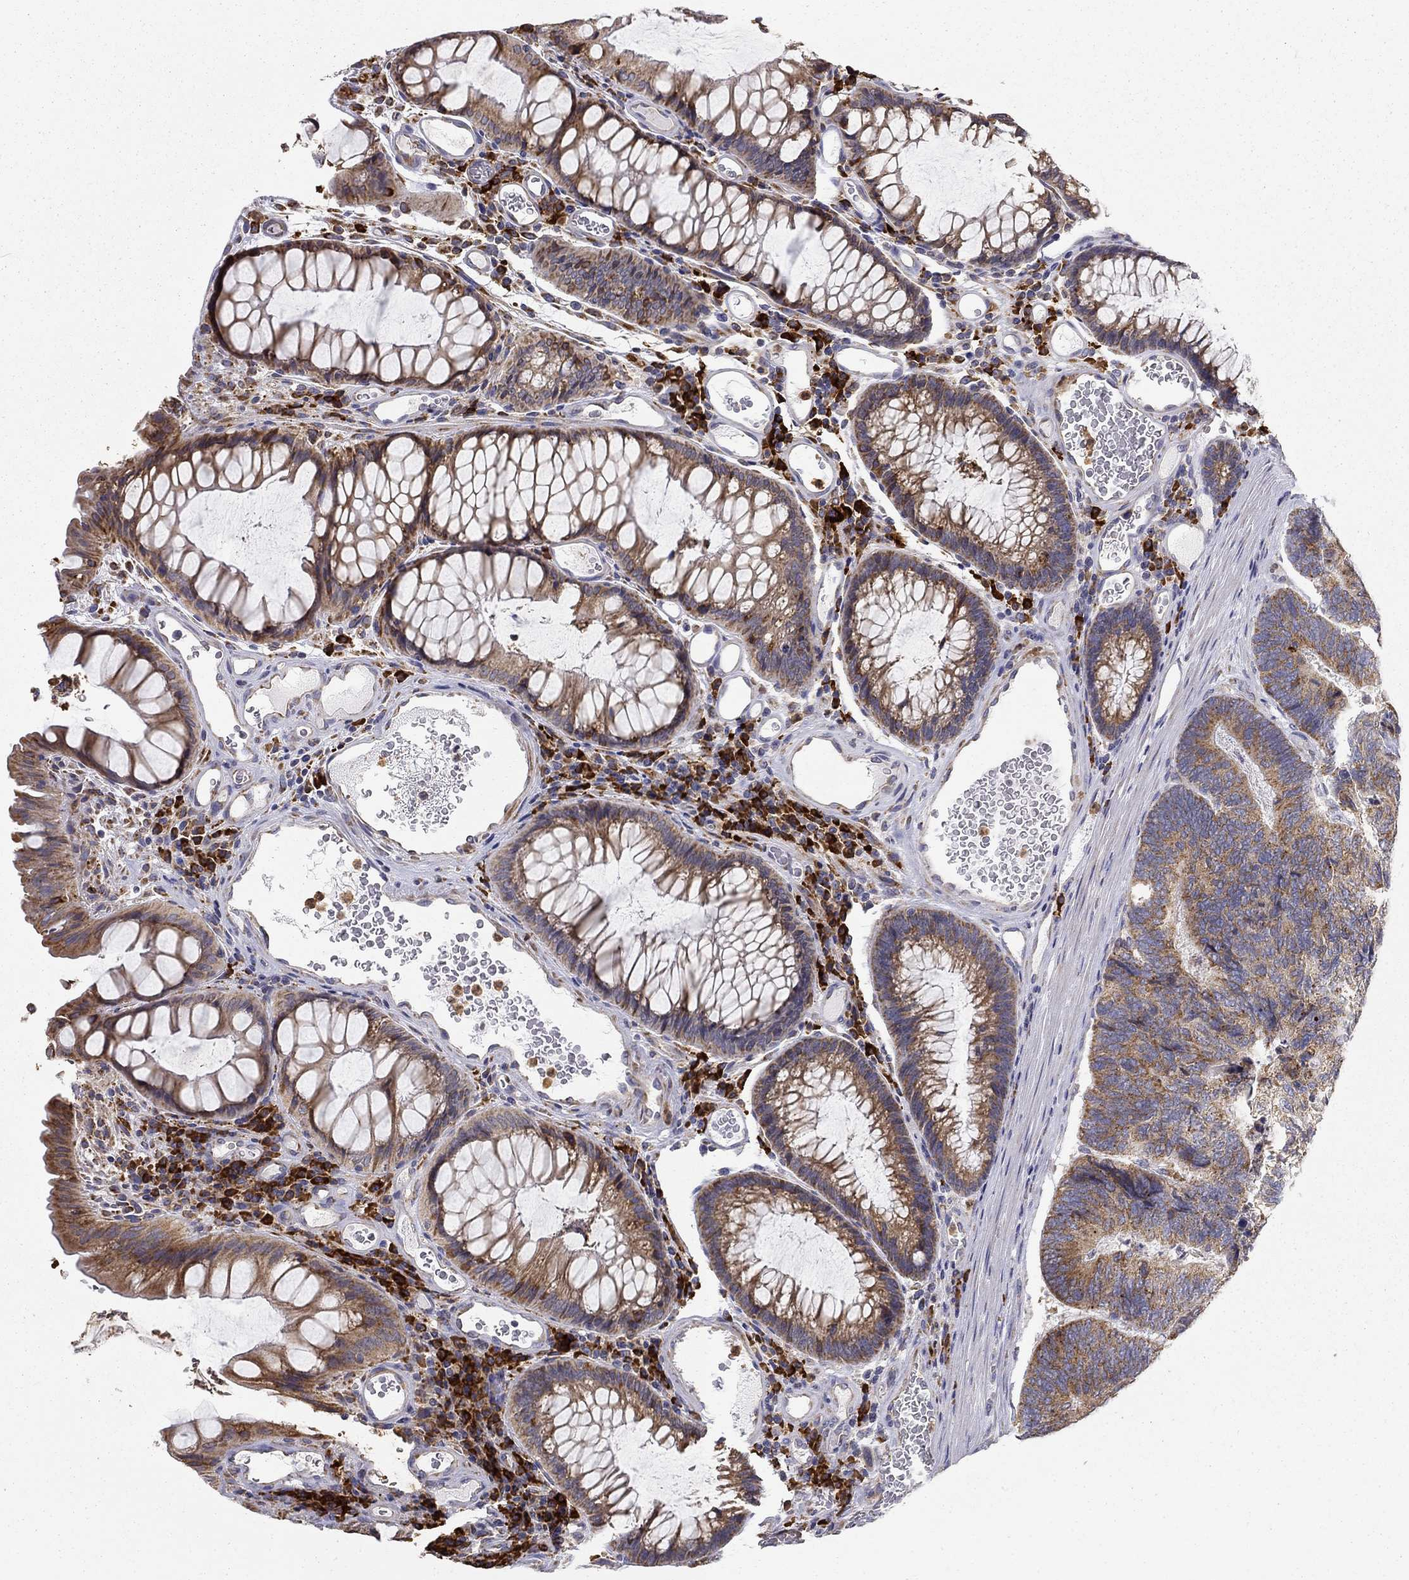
{"staining": {"intensity": "moderate", "quantity": "<25%", "location": "cytoplasmic/membranous"}, "tissue": "colorectal cancer", "cell_type": "Tumor cells", "image_type": "cancer", "snomed": [{"axis": "morphology", "description": "Adenocarcinoma, NOS"}, {"axis": "topography", "description": "Colon"}], "caption": "A histopathology image of colorectal adenocarcinoma stained for a protein reveals moderate cytoplasmic/membranous brown staining in tumor cells. (IHC, brightfield microscopy, high magnification).", "gene": "PRDX4", "patient": {"sex": "female", "age": 67}}